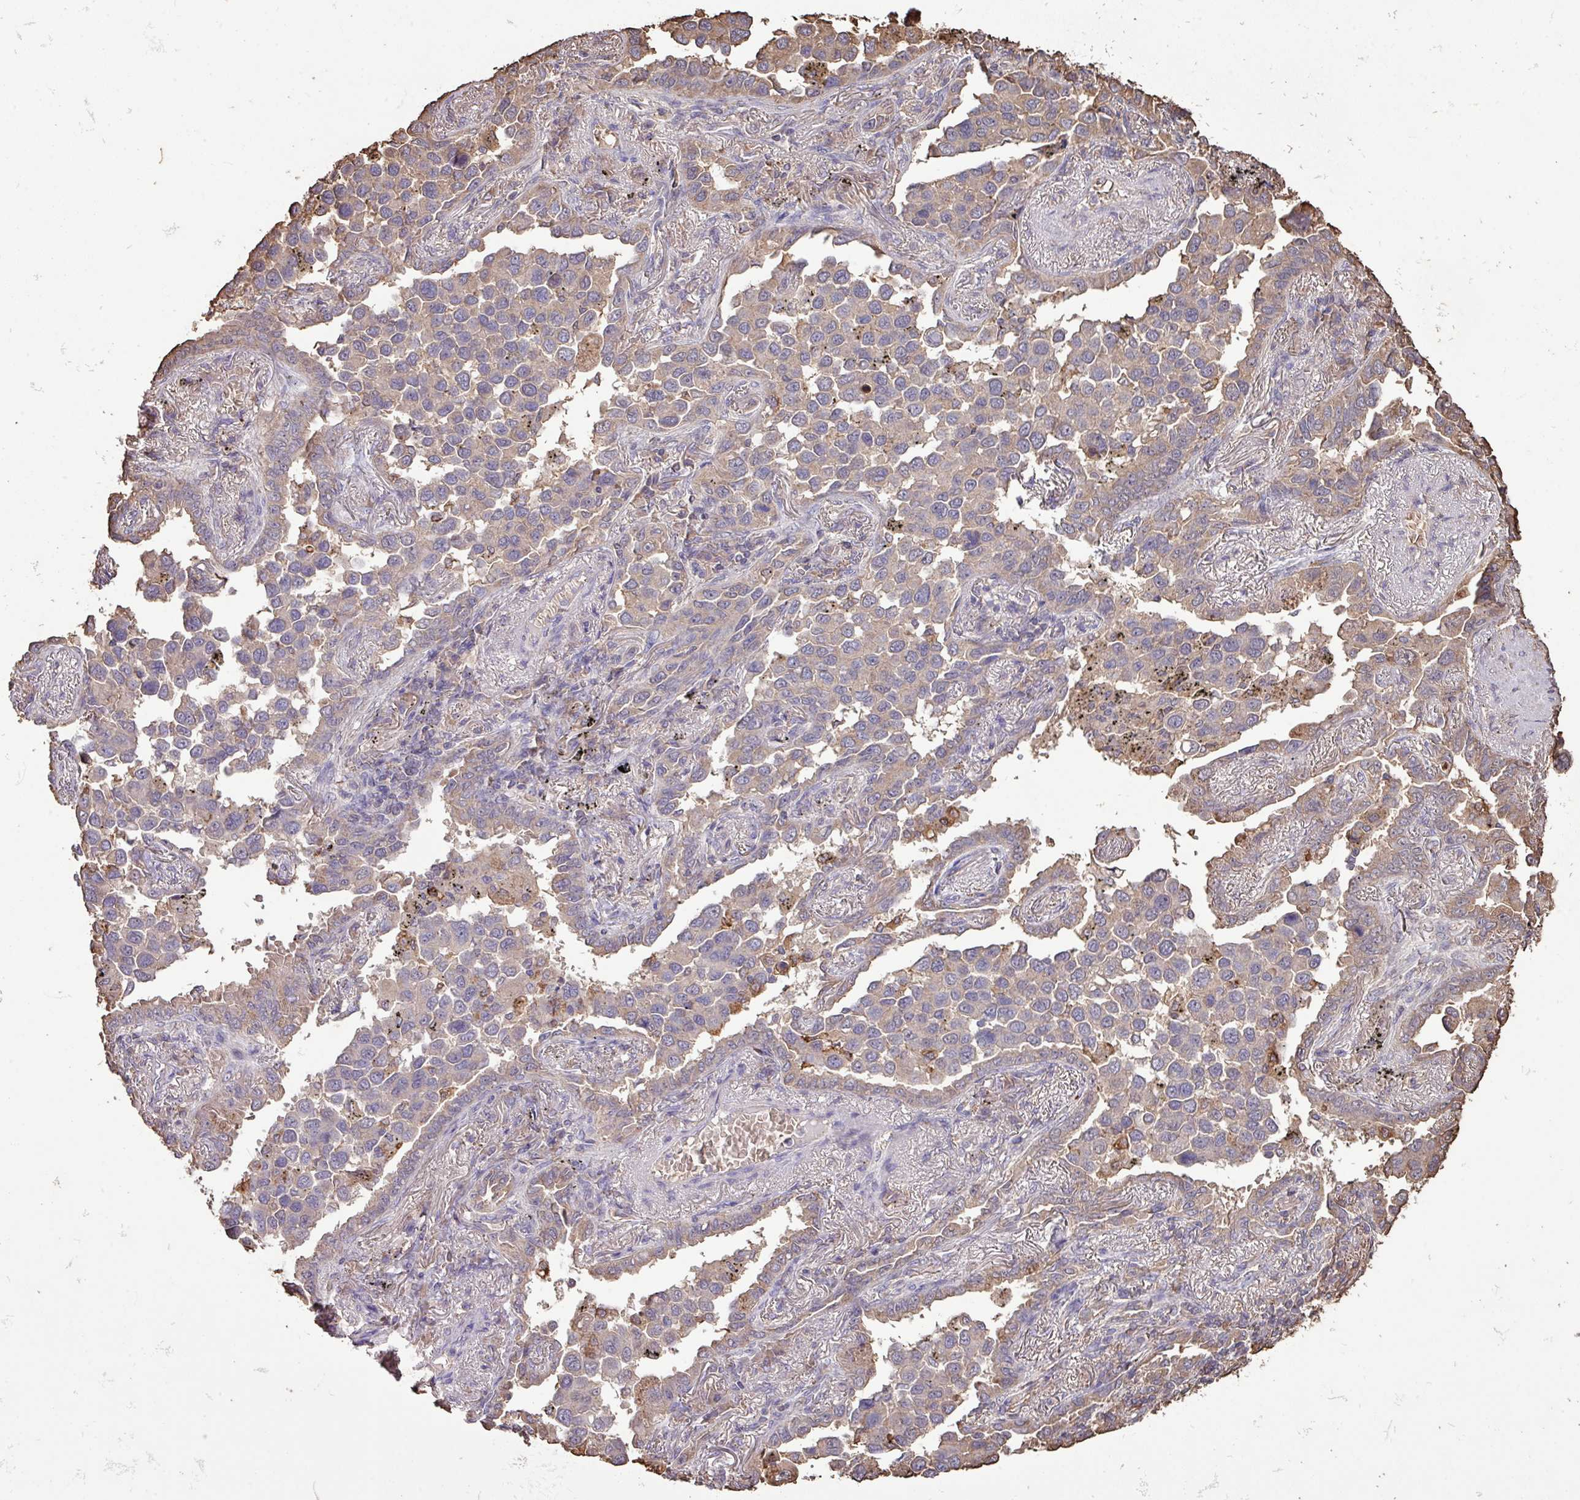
{"staining": {"intensity": "weak", "quantity": "25%-75%", "location": "cytoplasmic/membranous"}, "tissue": "lung cancer", "cell_type": "Tumor cells", "image_type": "cancer", "snomed": [{"axis": "morphology", "description": "Adenocarcinoma, NOS"}, {"axis": "topography", "description": "Lung"}], "caption": "A low amount of weak cytoplasmic/membranous staining is seen in about 25%-75% of tumor cells in lung cancer tissue.", "gene": "CAMK2B", "patient": {"sex": "male", "age": 67}}